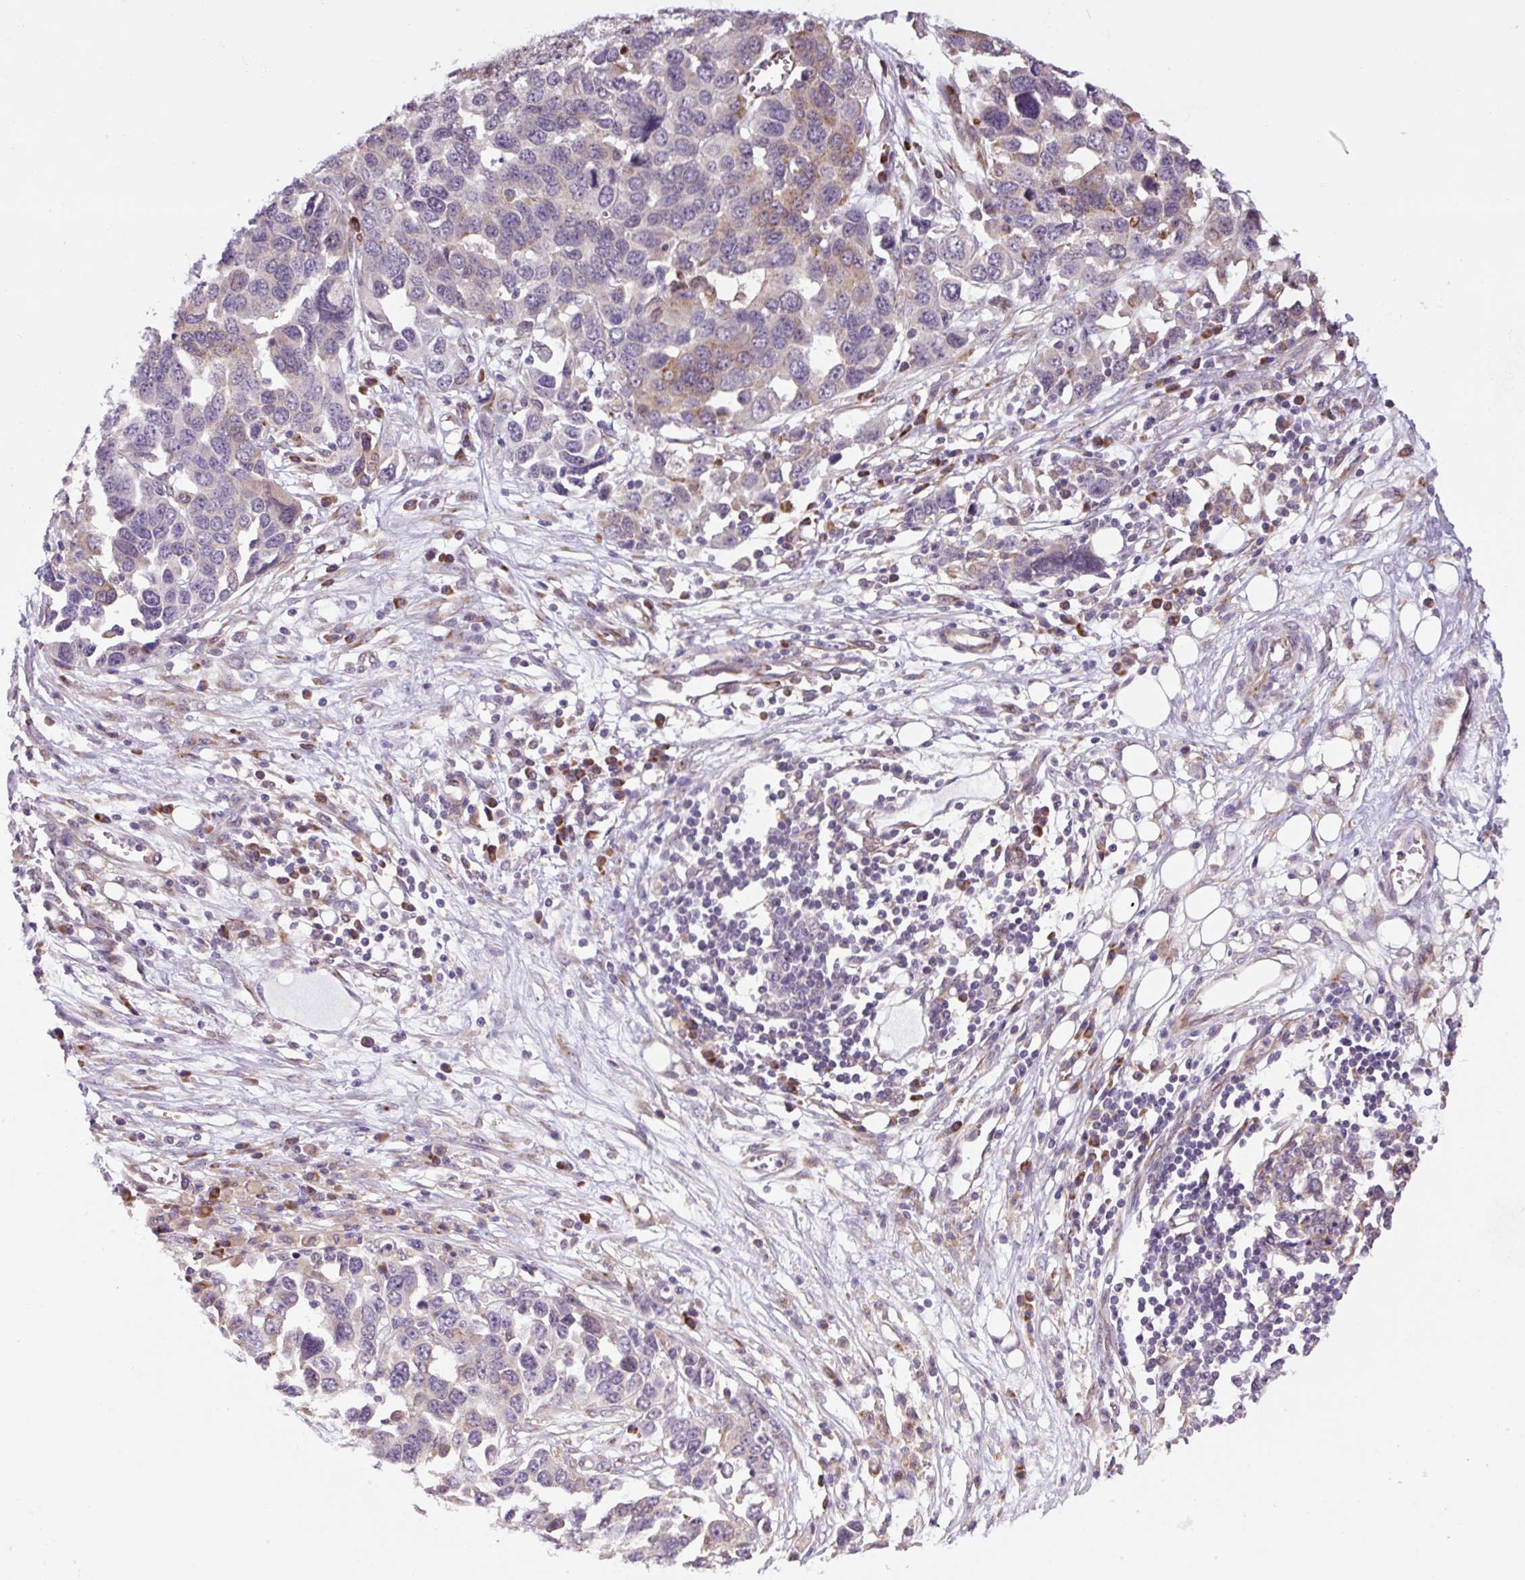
{"staining": {"intensity": "moderate", "quantity": "<25%", "location": "cytoplasmic/membranous"}, "tissue": "ovarian cancer", "cell_type": "Tumor cells", "image_type": "cancer", "snomed": [{"axis": "morphology", "description": "Cystadenocarcinoma, serous, NOS"}, {"axis": "topography", "description": "Ovary"}], "caption": "Immunohistochemical staining of ovarian serous cystadenocarcinoma shows low levels of moderate cytoplasmic/membranous positivity in approximately <25% of tumor cells.", "gene": "PLA2G4A", "patient": {"sex": "female", "age": 76}}